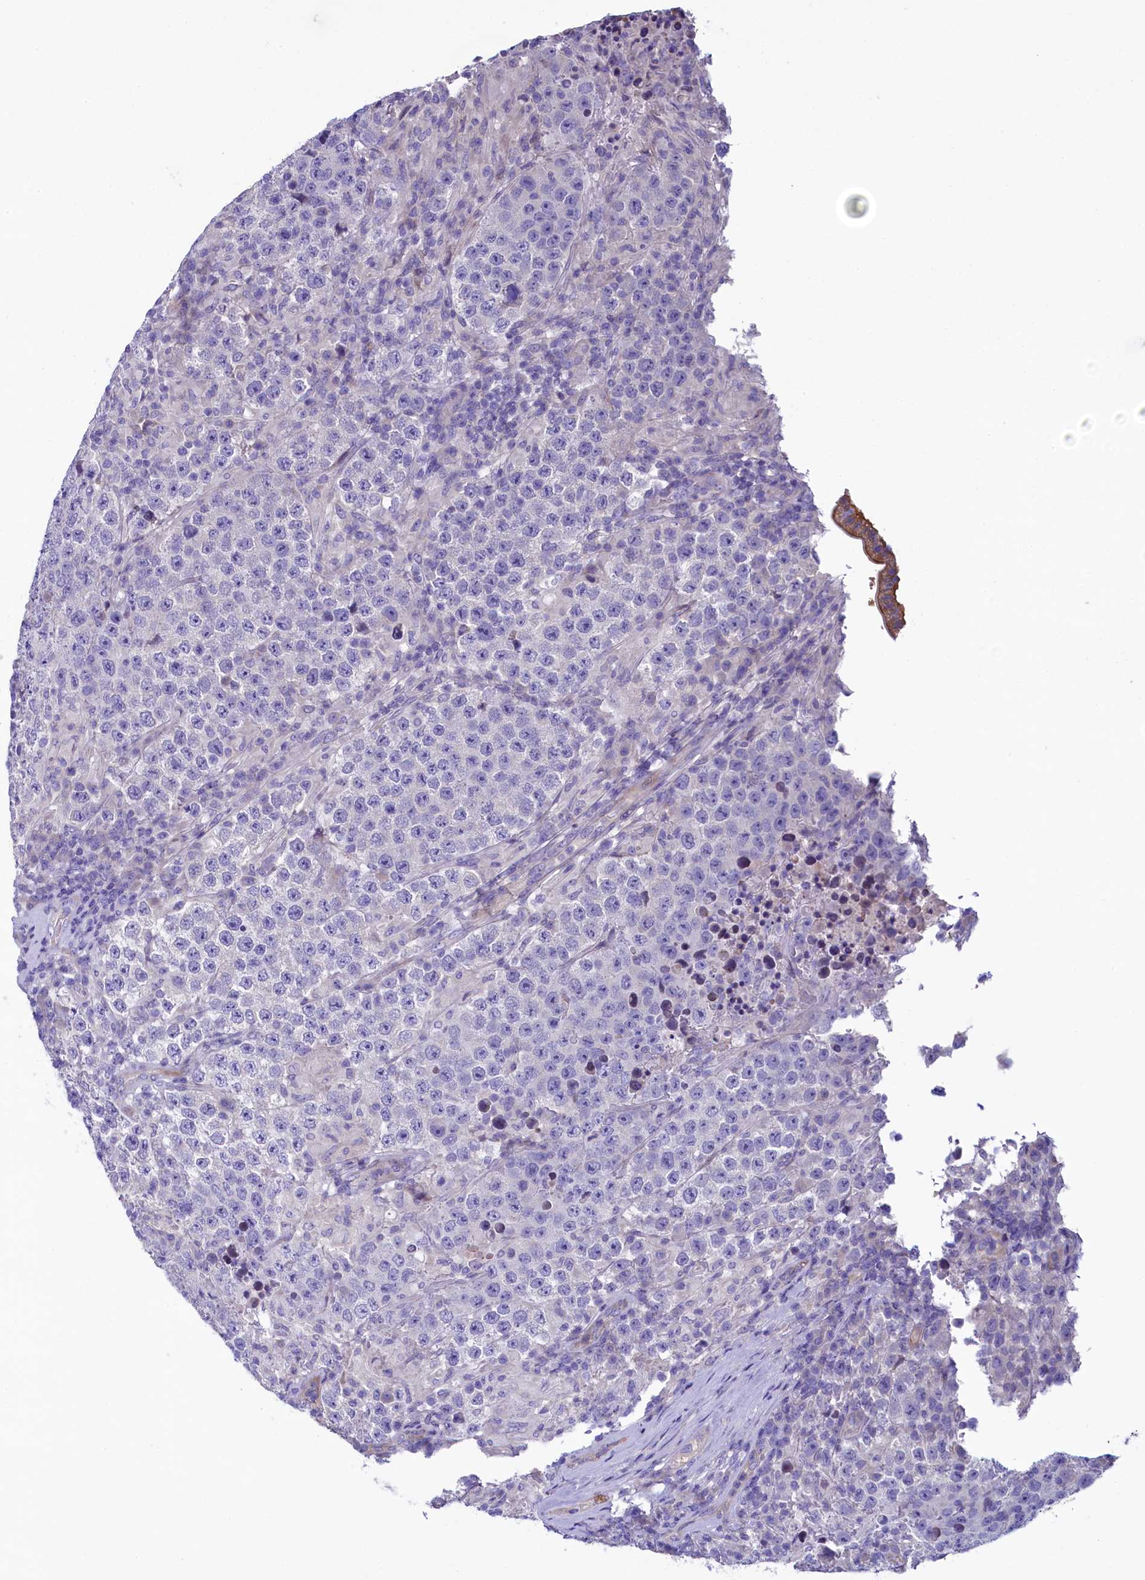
{"staining": {"intensity": "negative", "quantity": "none", "location": "none"}, "tissue": "testis cancer", "cell_type": "Tumor cells", "image_type": "cancer", "snomed": [{"axis": "morphology", "description": "Normal tissue, NOS"}, {"axis": "morphology", "description": "Urothelial carcinoma, High grade"}, {"axis": "morphology", "description": "Seminoma, NOS"}, {"axis": "morphology", "description": "Carcinoma, Embryonal, NOS"}, {"axis": "topography", "description": "Urinary bladder"}, {"axis": "topography", "description": "Testis"}], "caption": "This is an immunohistochemistry (IHC) photomicrograph of testis cancer. There is no positivity in tumor cells.", "gene": "KRBOX5", "patient": {"sex": "male", "age": 41}}